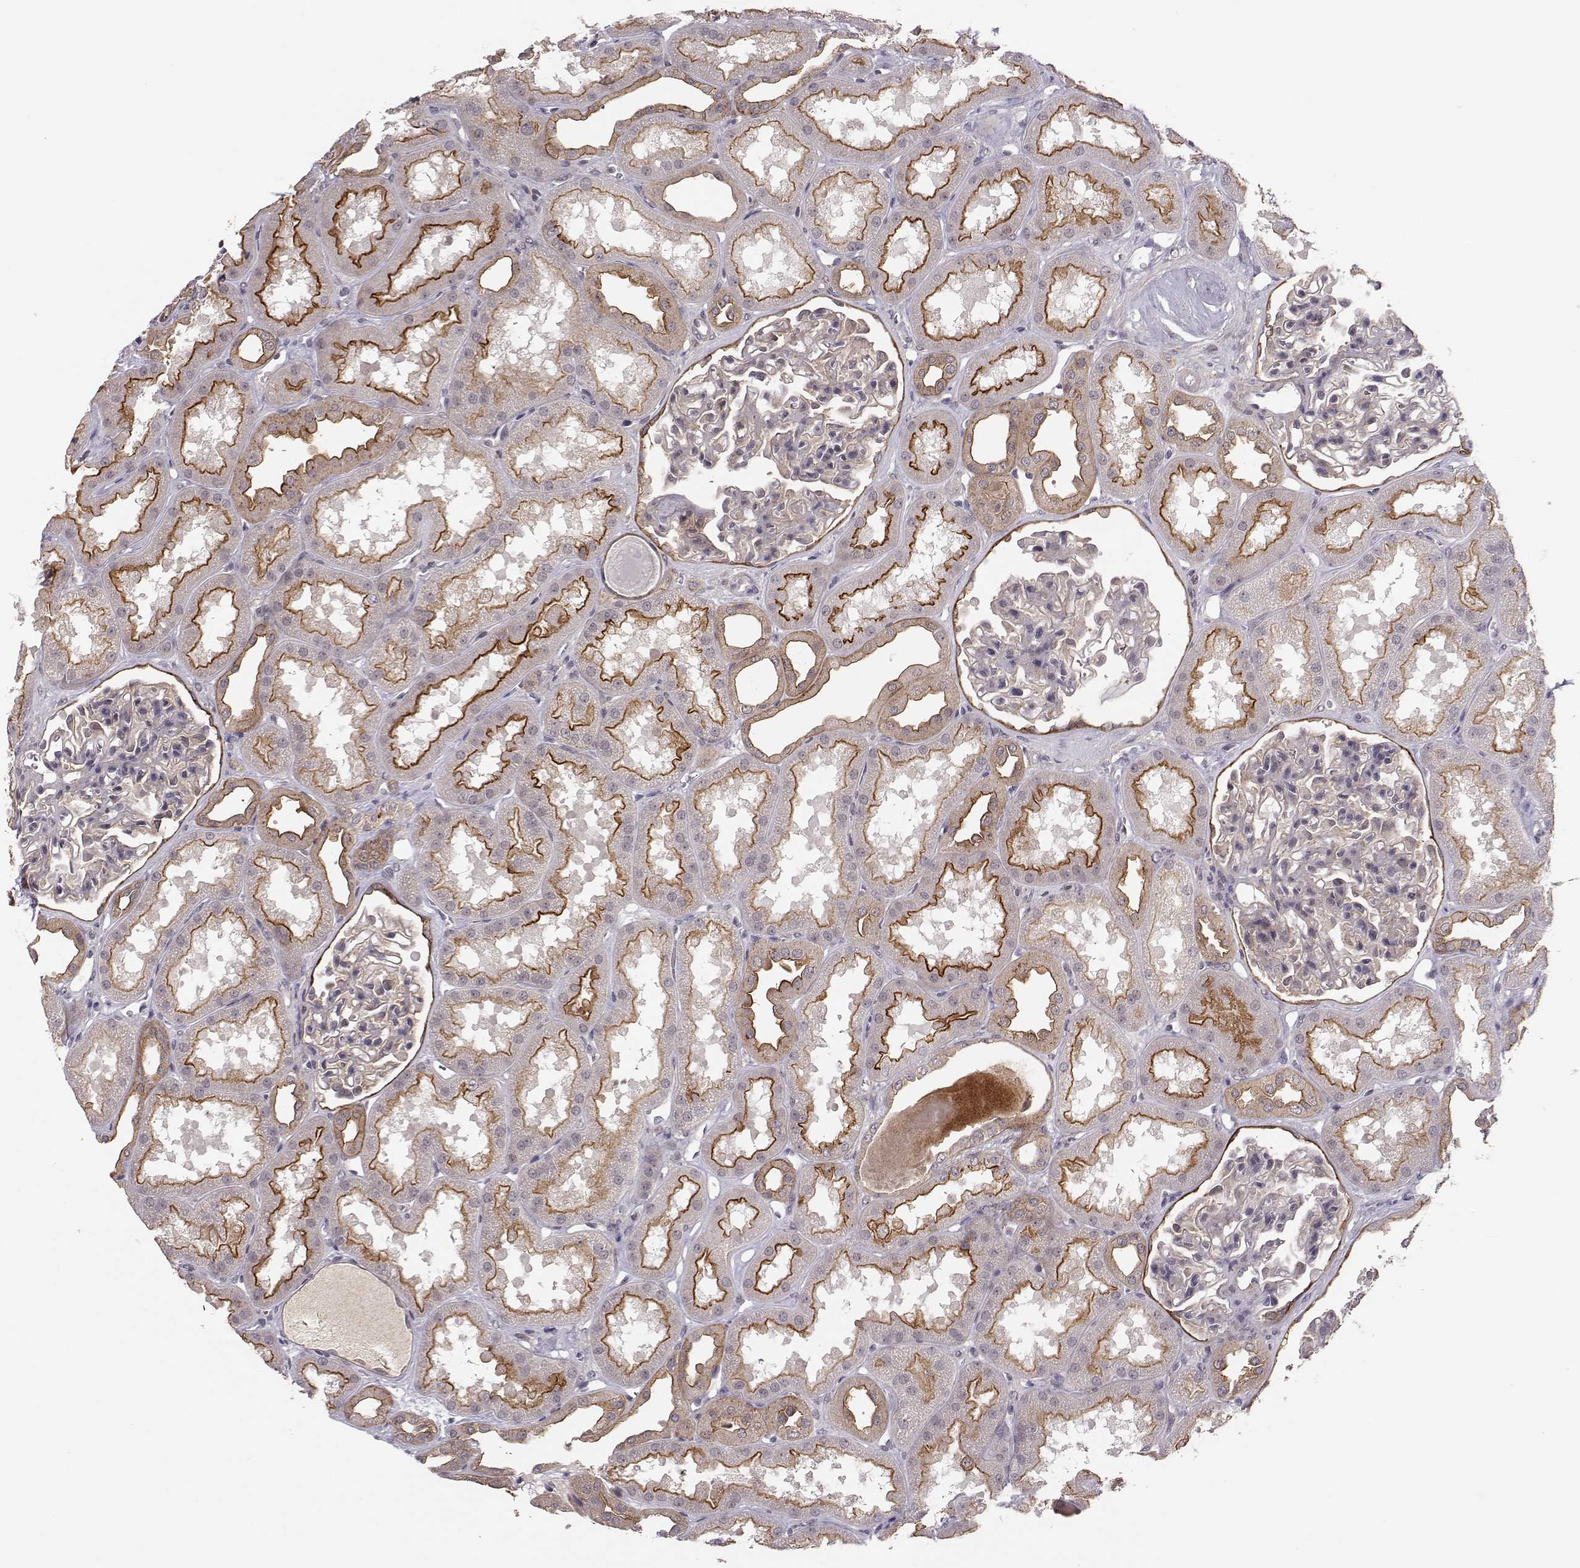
{"staining": {"intensity": "weak", "quantity": "25%-75%", "location": "cytoplasmic/membranous"}, "tissue": "kidney", "cell_type": "Cells in glomeruli", "image_type": "normal", "snomed": [{"axis": "morphology", "description": "Normal tissue, NOS"}, {"axis": "topography", "description": "Kidney"}], "caption": "Kidney was stained to show a protein in brown. There is low levels of weak cytoplasmic/membranous expression in approximately 25%-75% of cells in glomeruli. The protein is stained brown, and the nuclei are stained in blue (DAB (3,3'-diaminobenzidine) IHC with brightfield microscopy, high magnification).", "gene": "PLEKHG3", "patient": {"sex": "male", "age": 61}}